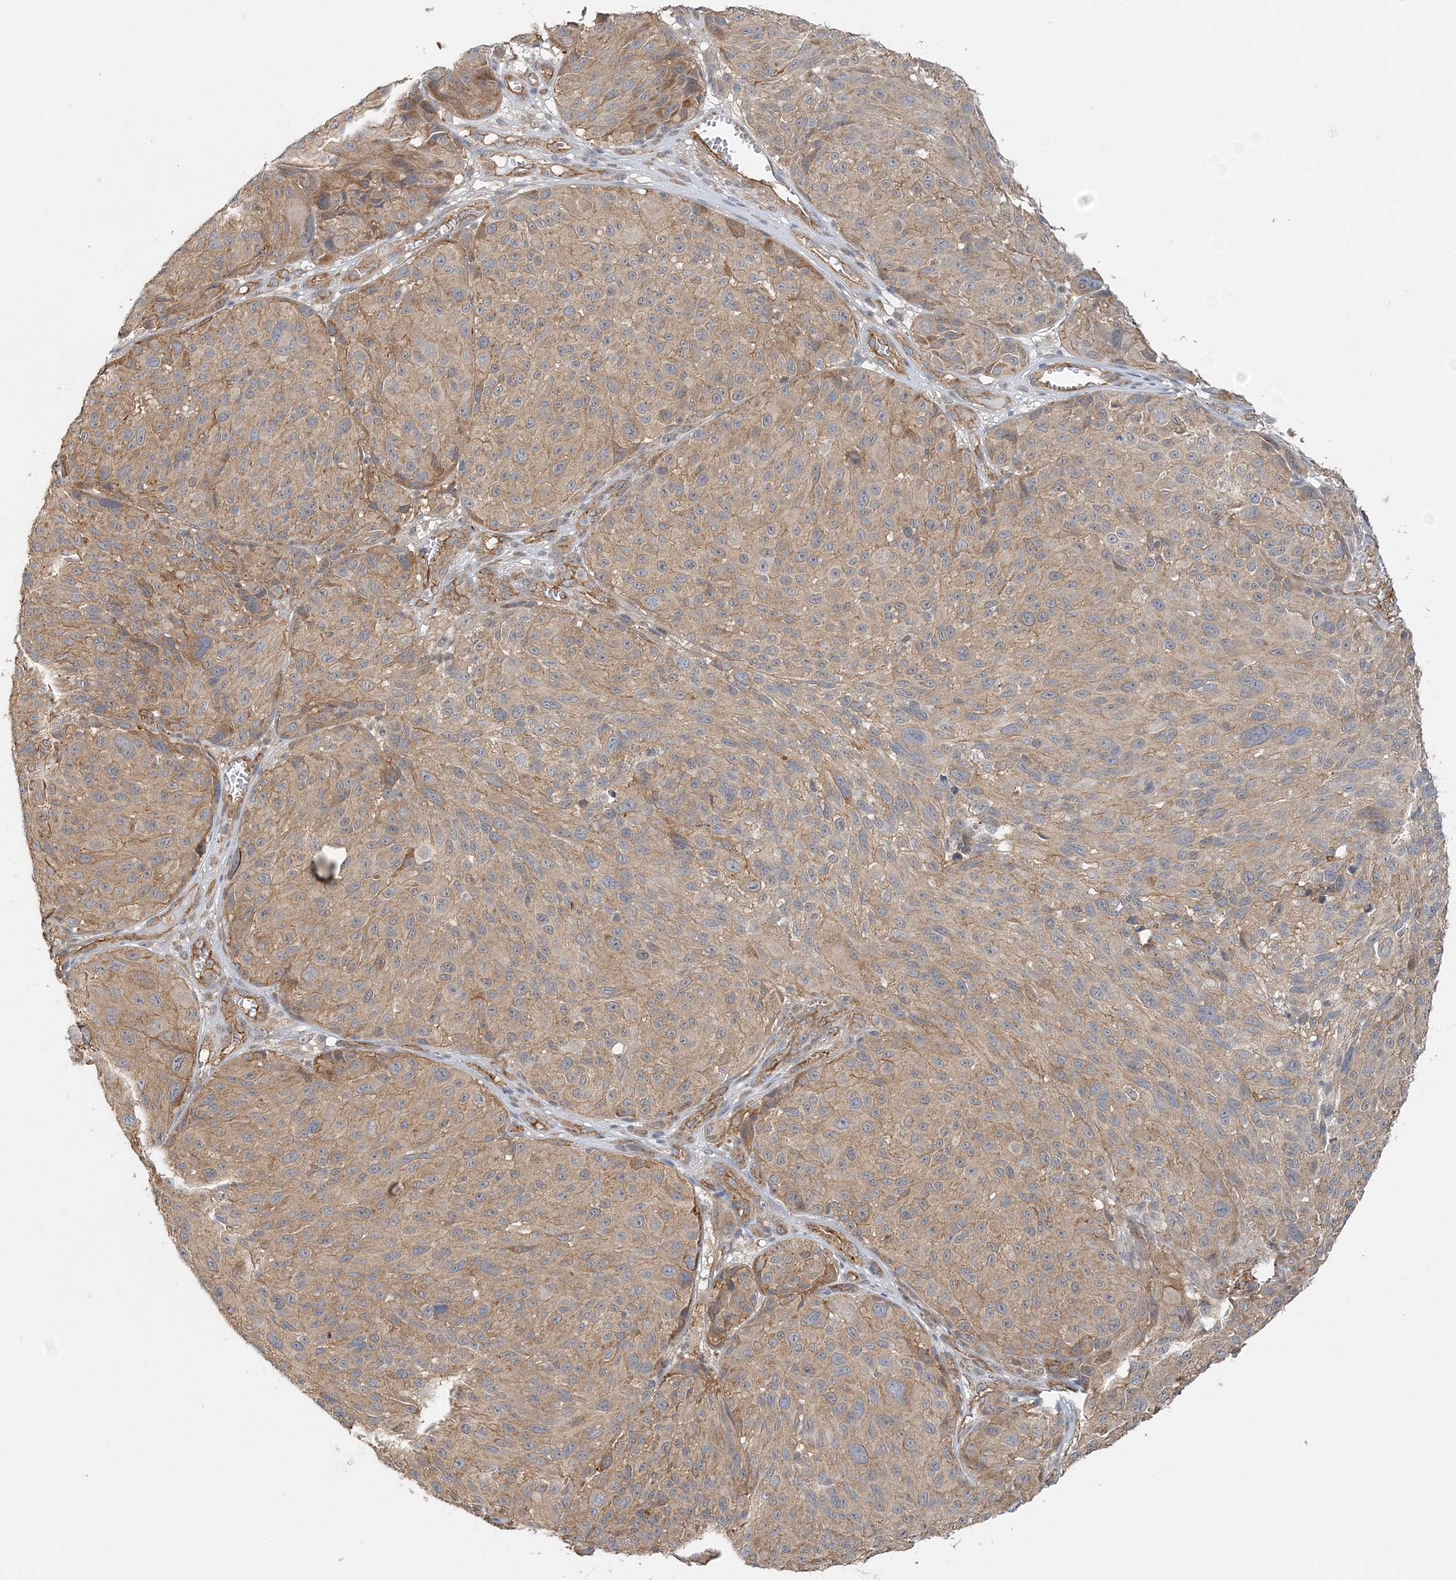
{"staining": {"intensity": "moderate", "quantity": ">75%", "location": "cytoplasmic/membranous"}, "tissue": "melanoma", "cell_type": "Tumor cells", "image_type": "cancer", "snomed": [{"axis": "morphology", "description": "Malignant melanoma, NOS"}, {"axis": "topography", "description": "Skin"}], "caption": "The image reveals immunohistochemical staining of malignant melanoma. There is moderate cytoplasmic/membranous expression is present in about >75% of tumor cells. The staining was performed using DAB to visualize the protein expression in brown, while the nuclei were stained in blue with hematoxylin (Magnification: 20x).", "gene": "MAT2B", "patient": {"sex": "male", "age": 83}}